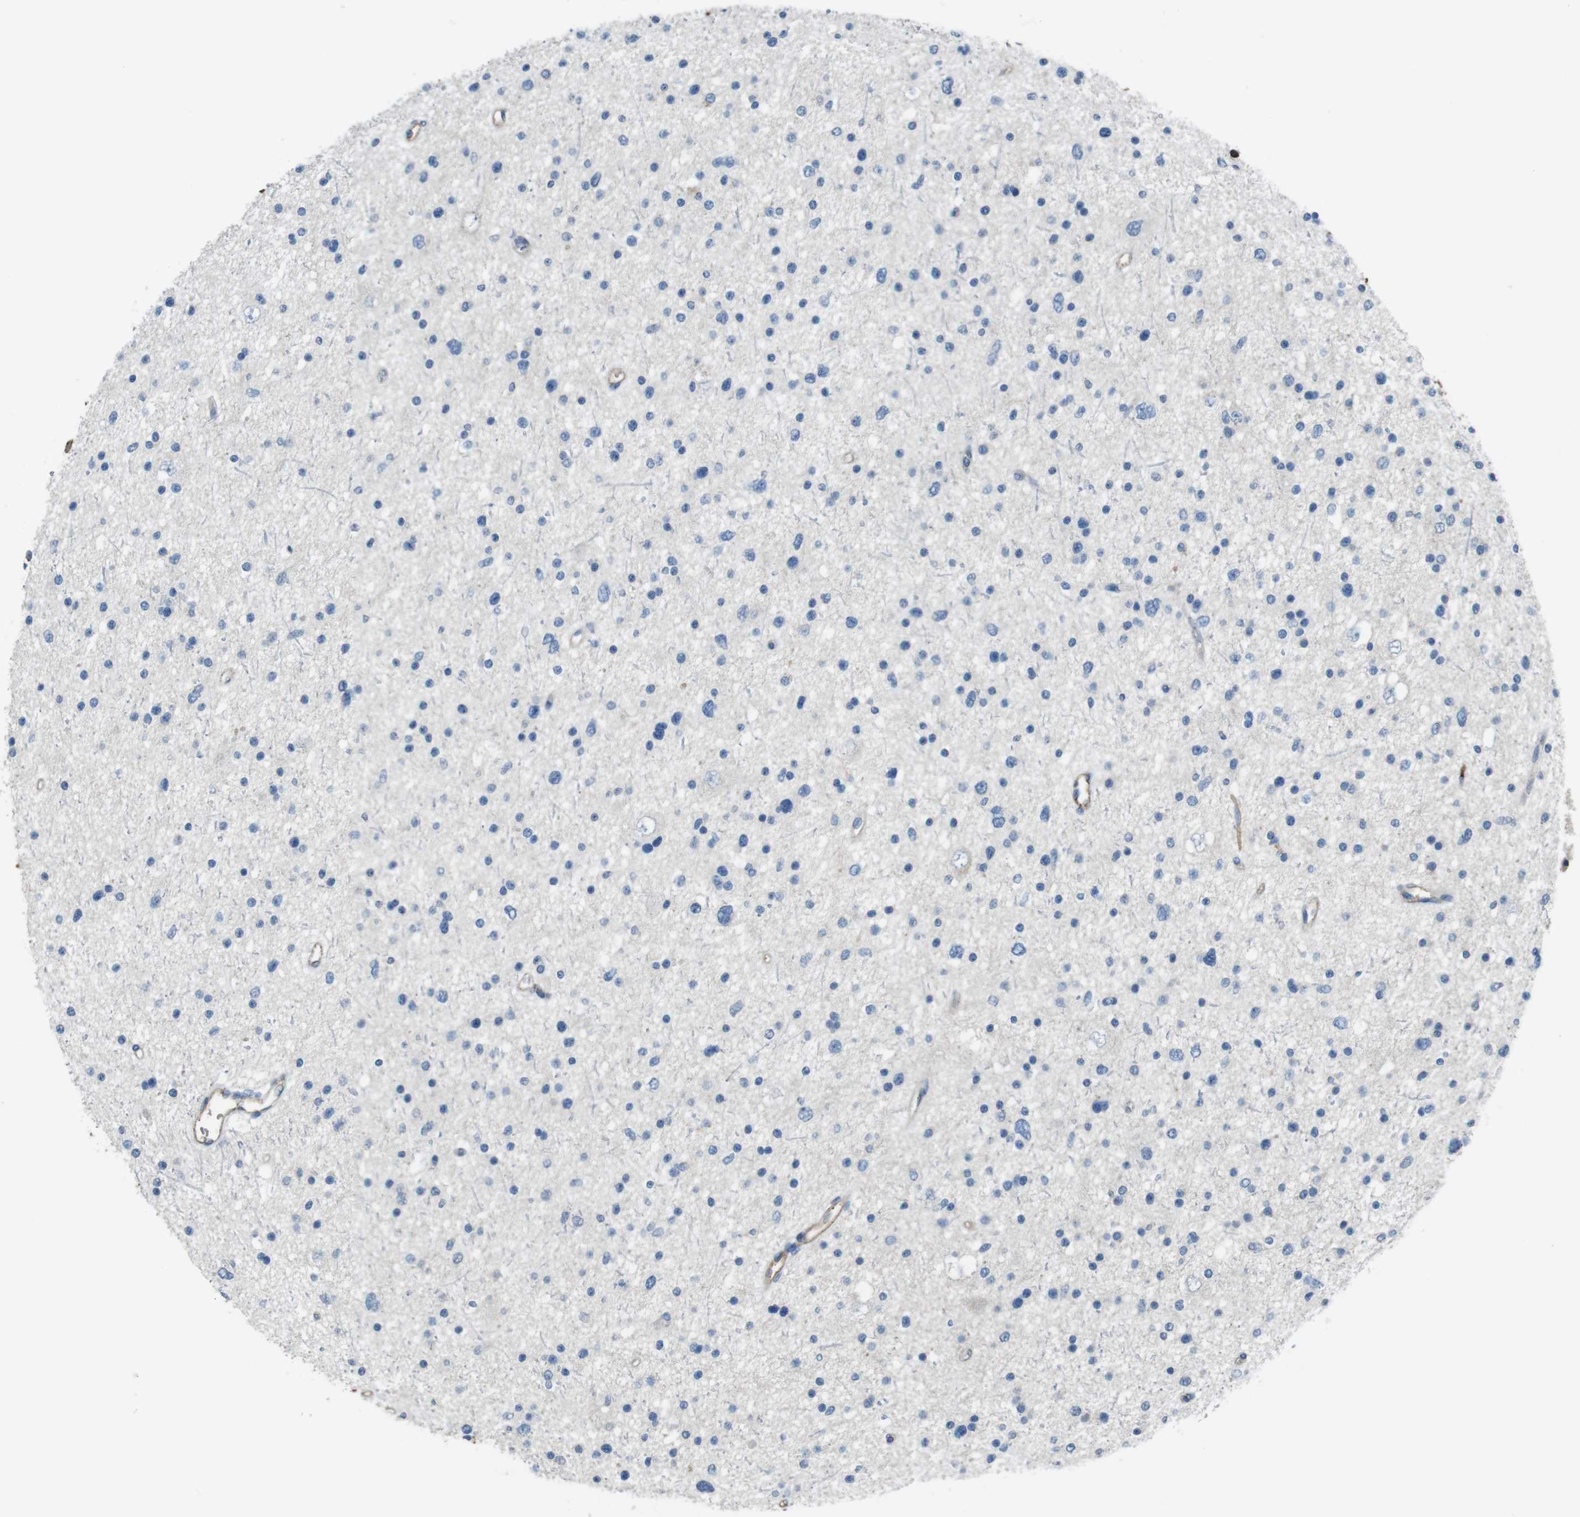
{"staining": {"intensity": "negative", "quantity": "none", "location": "none"}, "tissue": "glioma", "cell_type": "Tumor cells", "image_type": "cancer", "snomed": [{"axis": "morphology", "description": "Glioma, malignant, Low grade"}, {"axis": "topography", "description": "Brain"}], "caption": "Glioma stained for a protein using IHC demonstrates no staining tumor cells.", "gene": "LTBP4", "patient": {"sex": "female", "age": 37}}